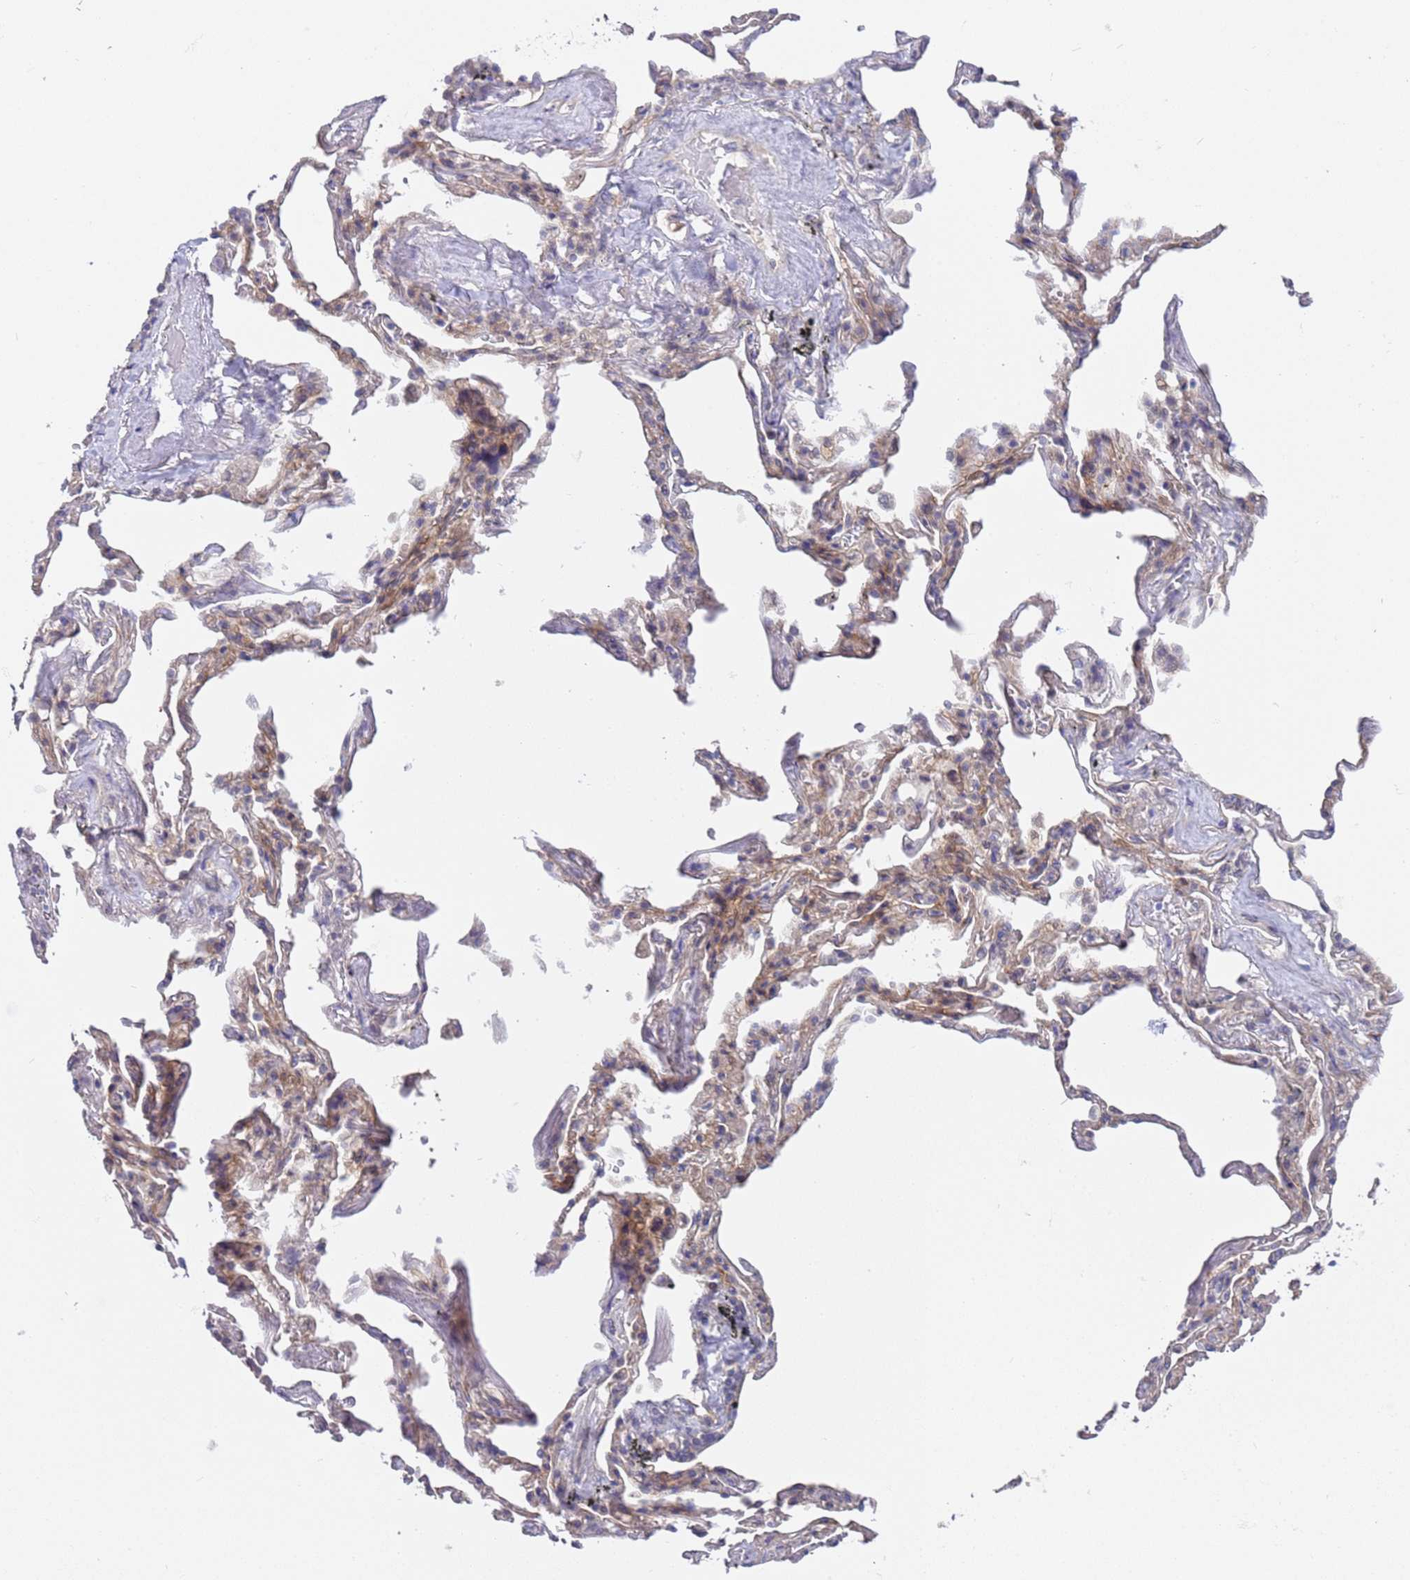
{"staining": {"intensity": "negative", "quantity": "none", "location": "none"}, "tissue": "adipose tissue", "cell_type": "Adipocytes", "image_type": "normal", "snomed": [{"axis": "morphology", "description": "Normal tissue, NOS"}, {"axis": "topography", "description": "Lymph node"}, {"axis": "topography", "description": "Bronchus"}], "caption": "Human adipose tissue stained for a protein using immunohistochemistry exhibits no positivity in adipocytes.", "gene": "TRMT10A", "patient": {"sex": "male", "age": 63}}